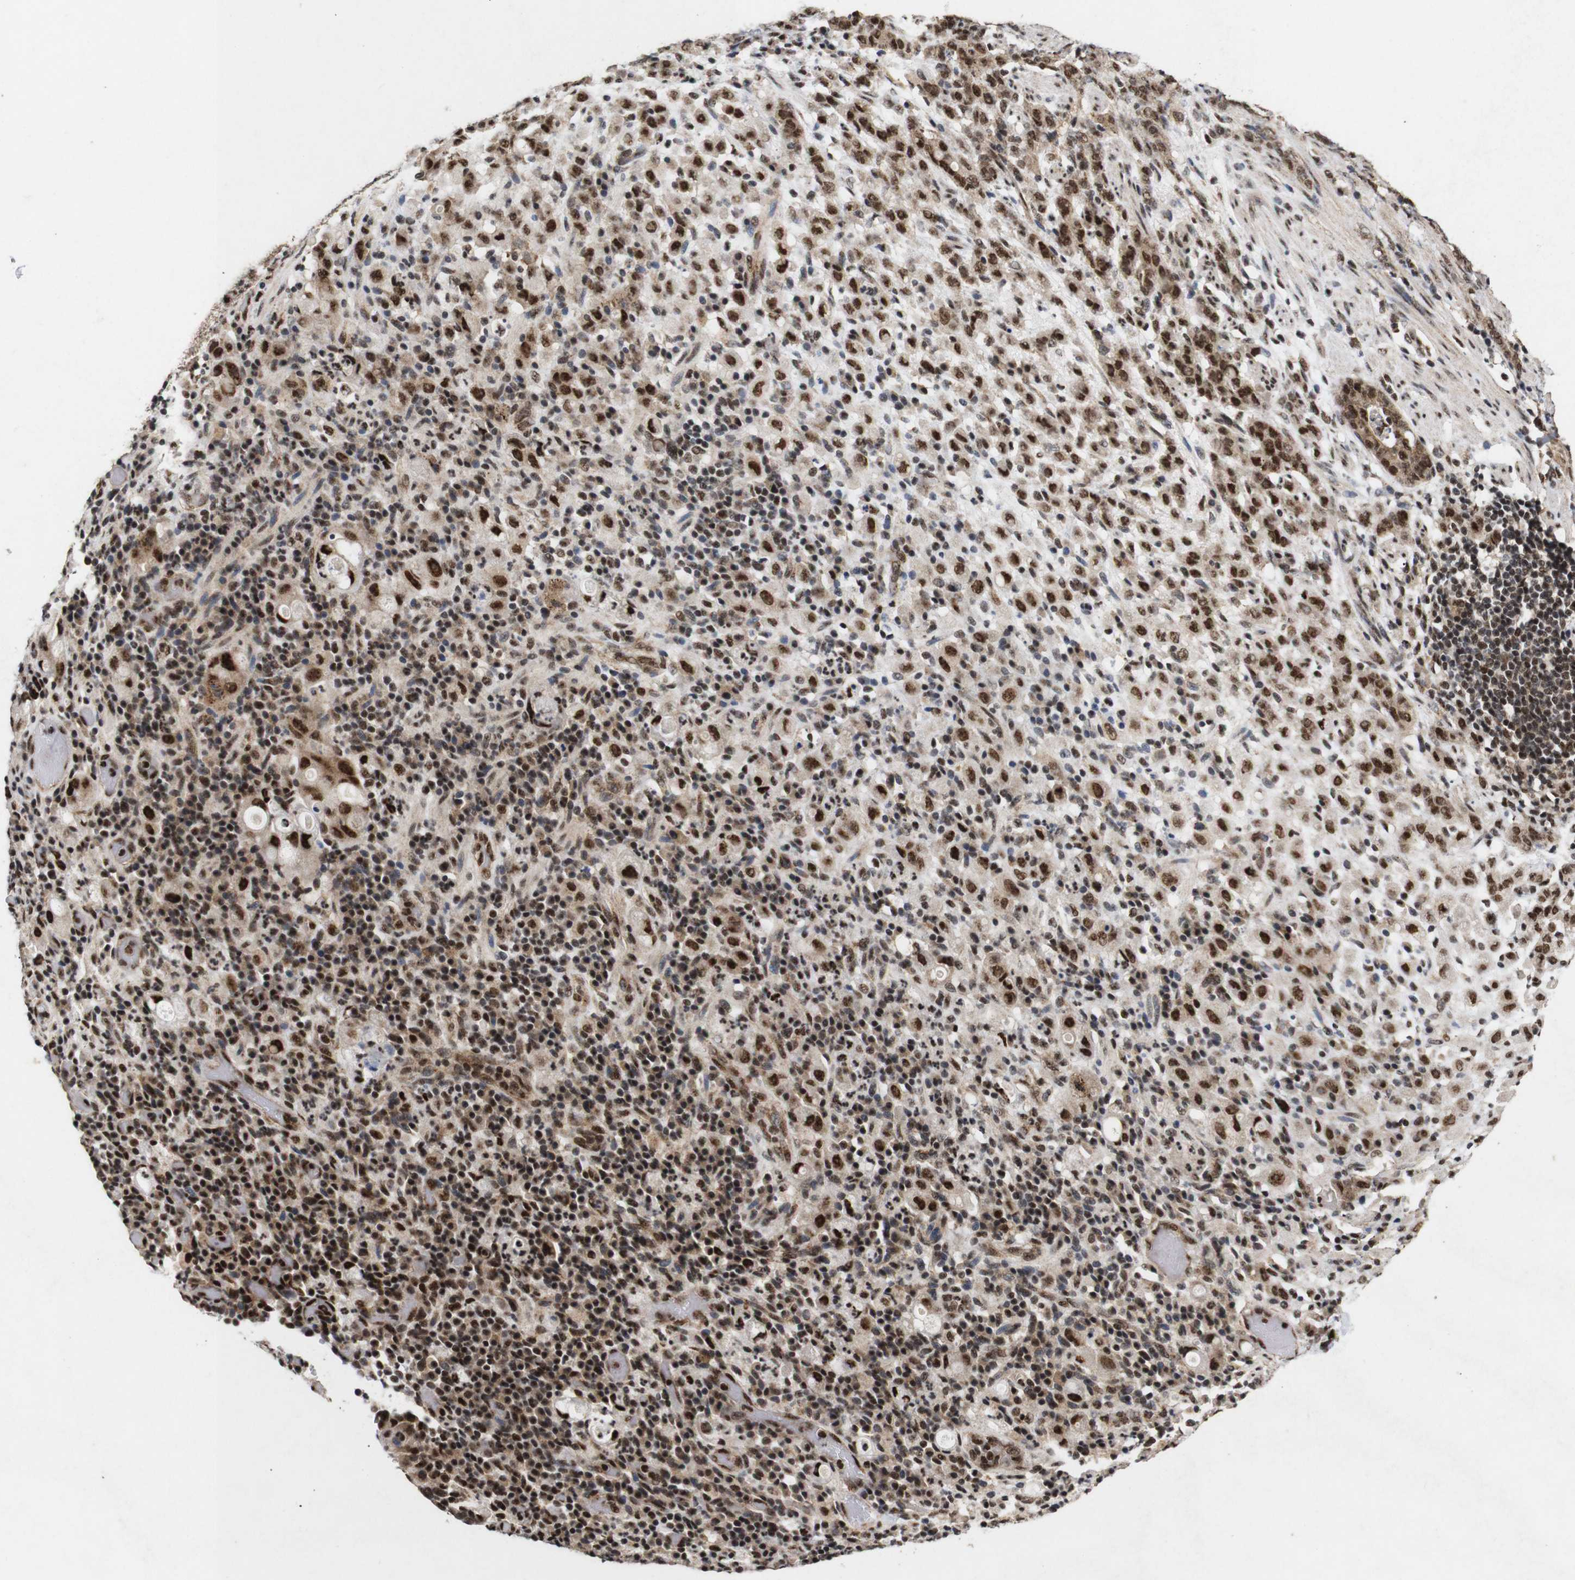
{"staining": {"intensity": "moderate", "quantity": ">75%", "location": "cytoplasmic/membranous,nuclear"}, "tissue": "stomach cancer", "cell_type": "Tumor cells", "image_type": "cancer", "snomed": [{"axis": "morphology", "description": "Adenocarcinoma, NOS"}, {"axis": "topography", "description": "Stomach, lower"}], "caption": "Protein staining by immunohistochemistry exhibits moderate cytoplasmic/membranous and nuclear staining in about >75% of tumor cells in stomach adenocarcinoma. The protein is stained brown, and the nuclei are stained in blue (DAB (3,3'-diaminobenzidine) IHC with brightfield microscopy, high magnification).", "gene": "PYM1", "patient": {"sex": "male", "age": 88}}